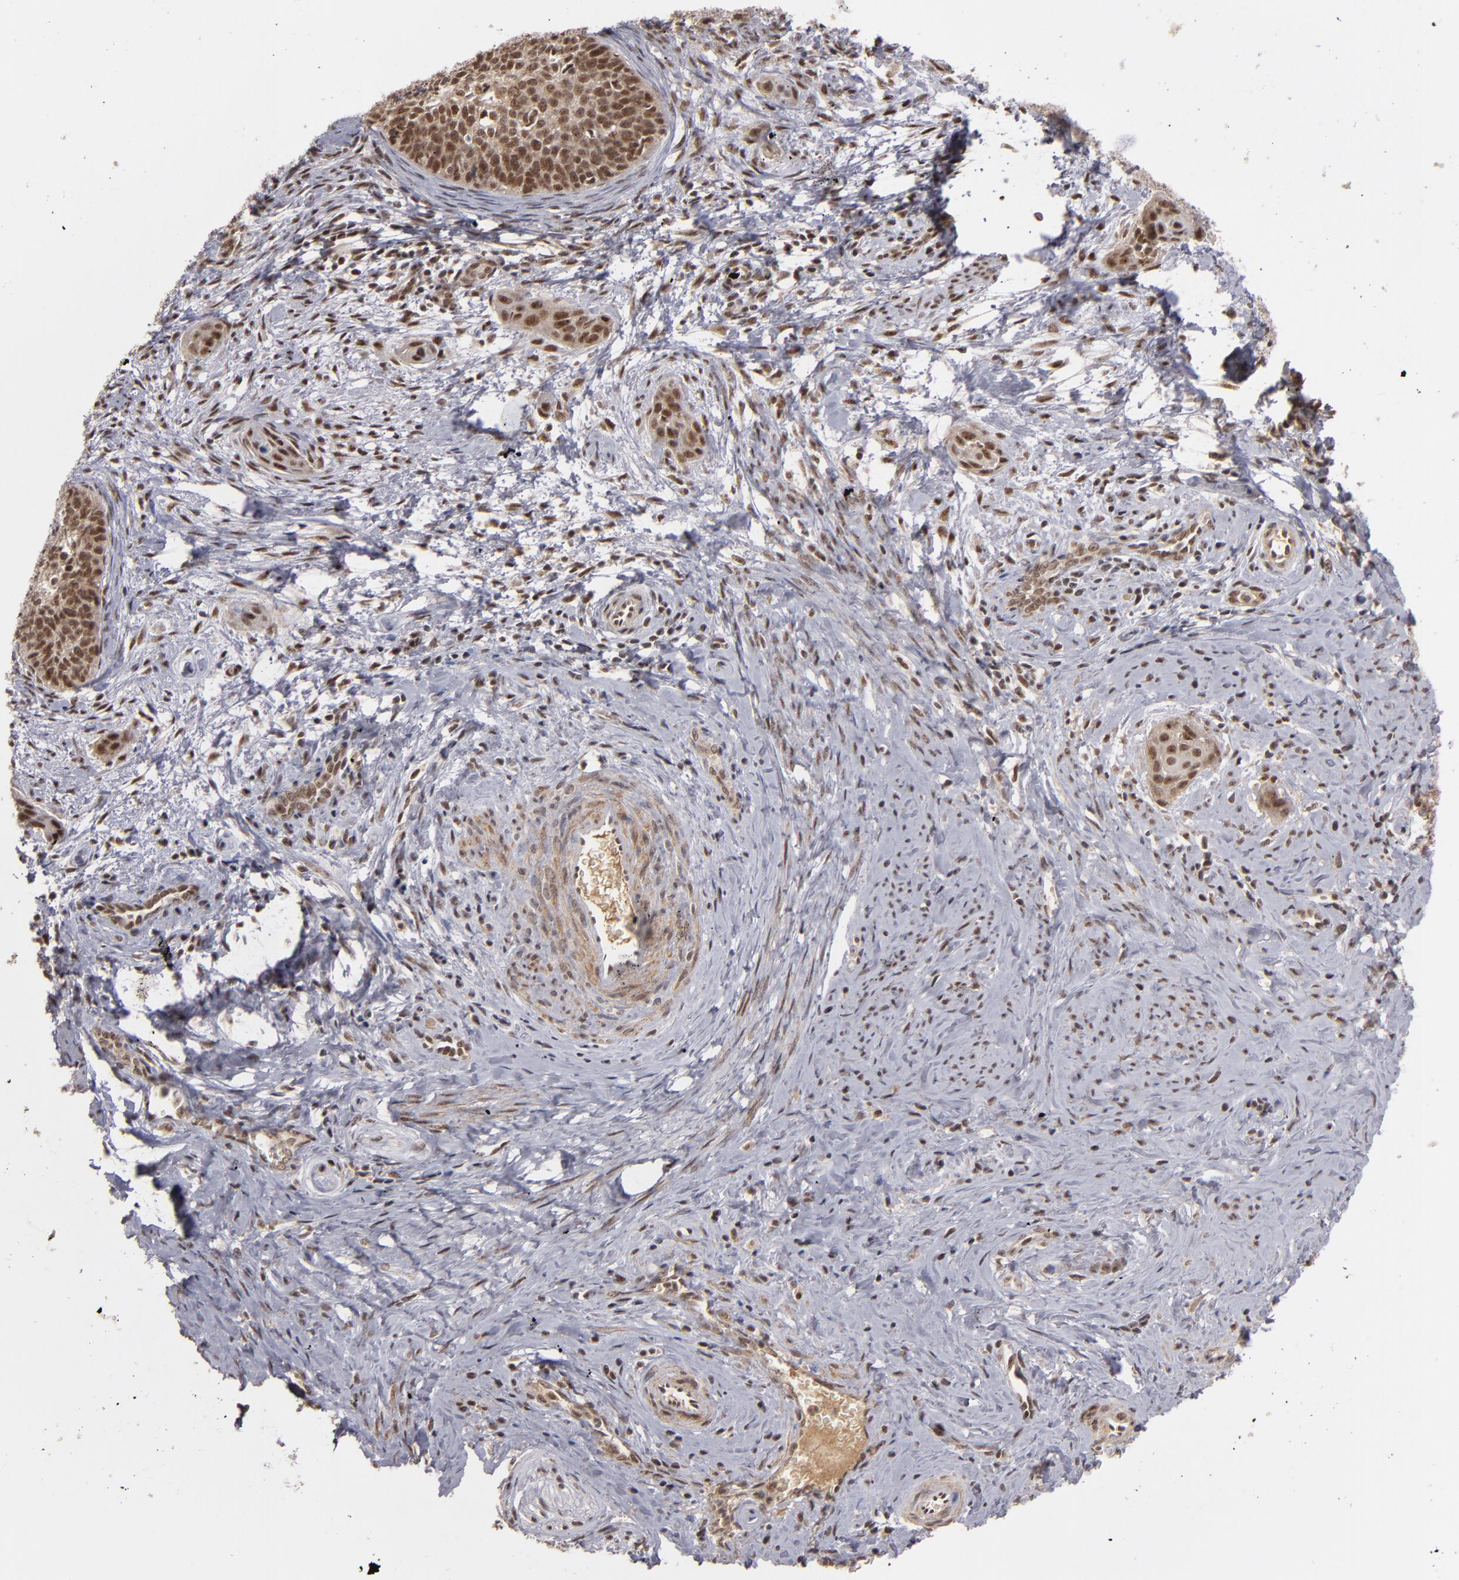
{"staining": {"intensity": "moderate", "quantity": ">75%", "location": "nuclear"}, "tissue": "cervical cancer", "cell_type": "Tumor cells", "image_type": "cancer", "snomed": [{"axis": "morphology", "description": "Squamous cell carcinoma, NOS"}, {"axis": "topography", "description": "Cervix"}], "caption": "Approximately >75% of tumor cells in human cervical cancer (squamous cell carcinoma) show moderate nuclear protein staining as visualized by brown immunohistochemical staining.", "gene": "ZNF234", "patient": {"sex": "female", "age": 33}}